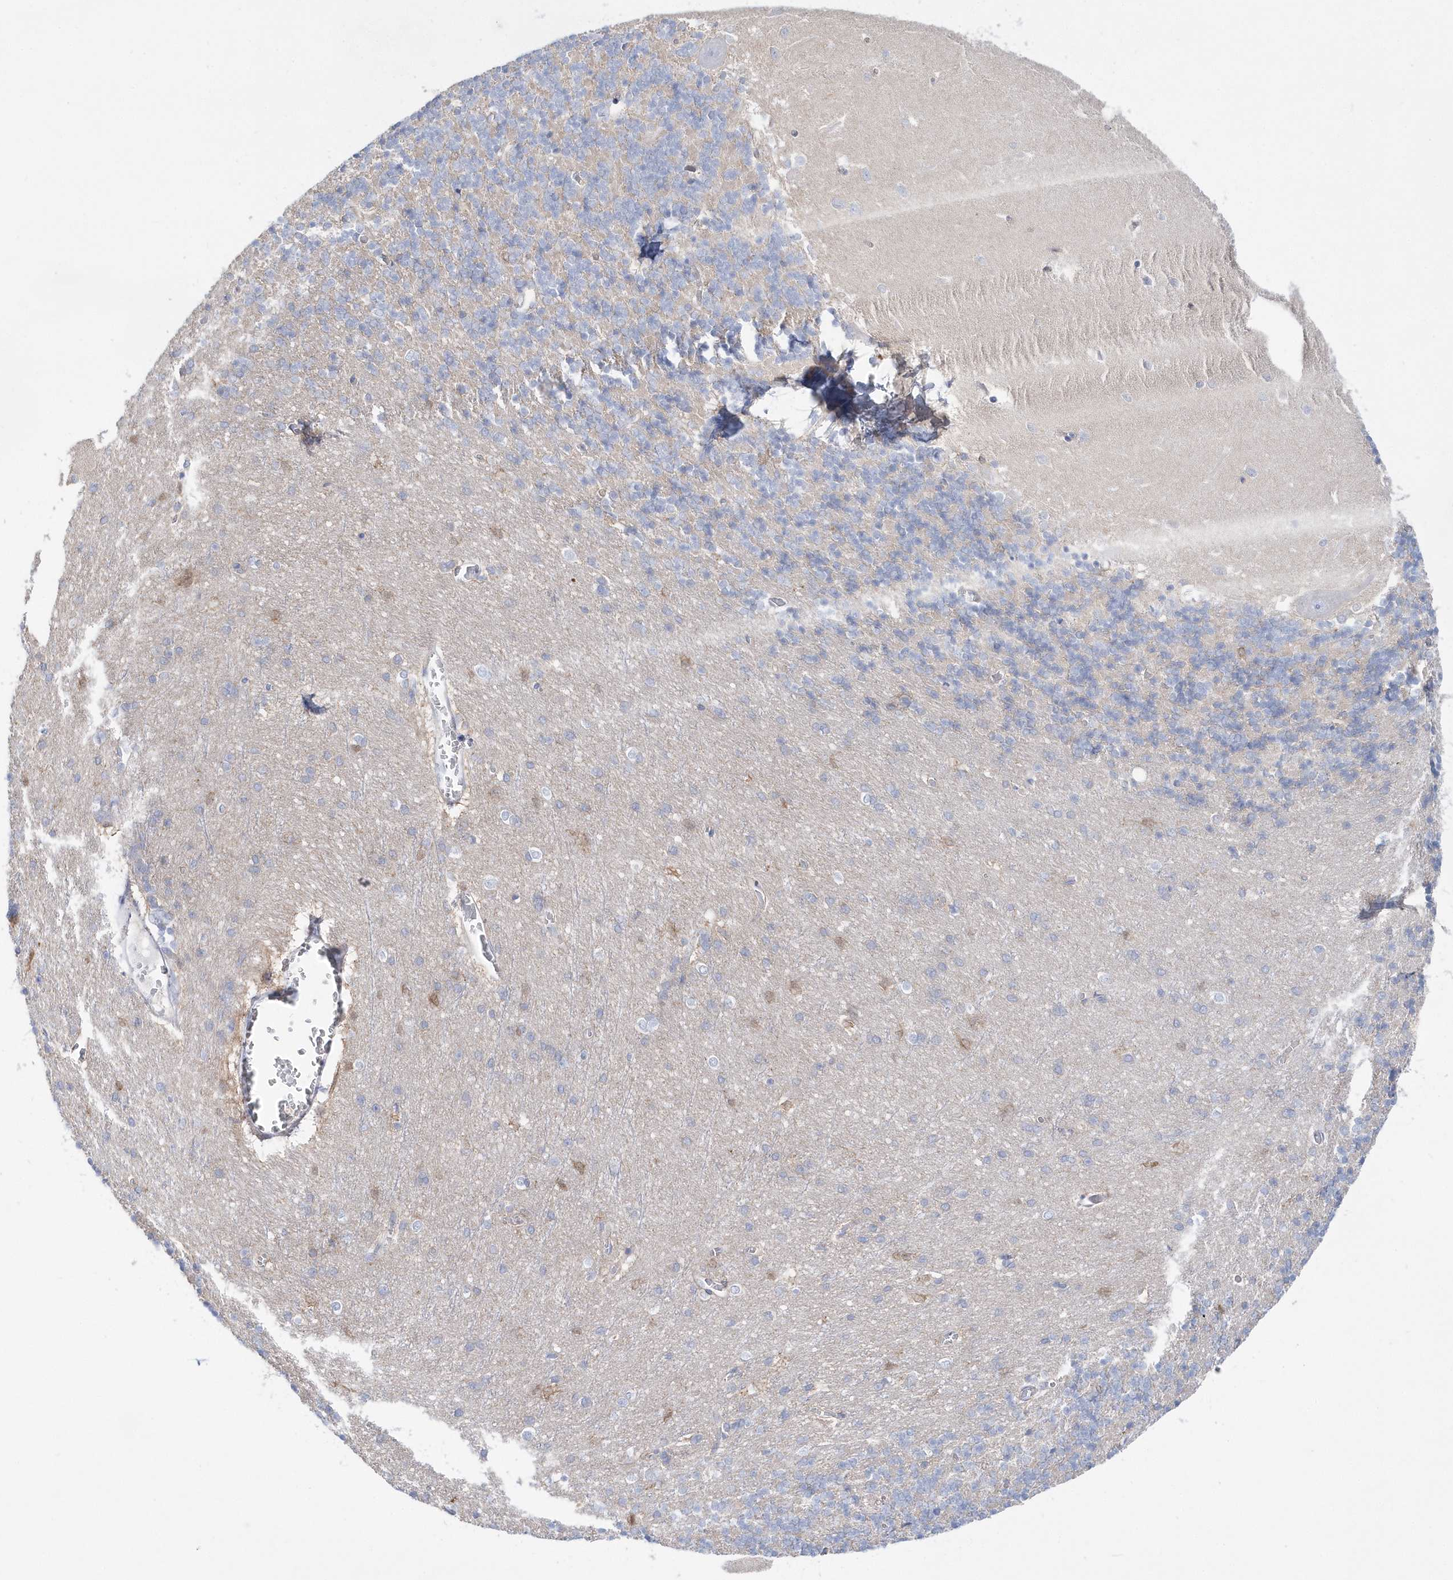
{"staining": {"intensity": "negative", "quantity": "none", "location": "none"}, "tissue": "cerebellum", "cell_type": "Cells in granular layer", "image_type": "normal", "snomed": [{"axis": "morphology", "description": "Normal tissue, NOS"}, {"axis": "topography", "description": "Cerebellum"}], "caption": "DAB immunohistochemical staining of benign human cerebellum shows no significant expression in cells in granular layer. Nuclei are stained in blue.", "gene": "TMCO6", "patient": {"sex": "male", "age": 37}}